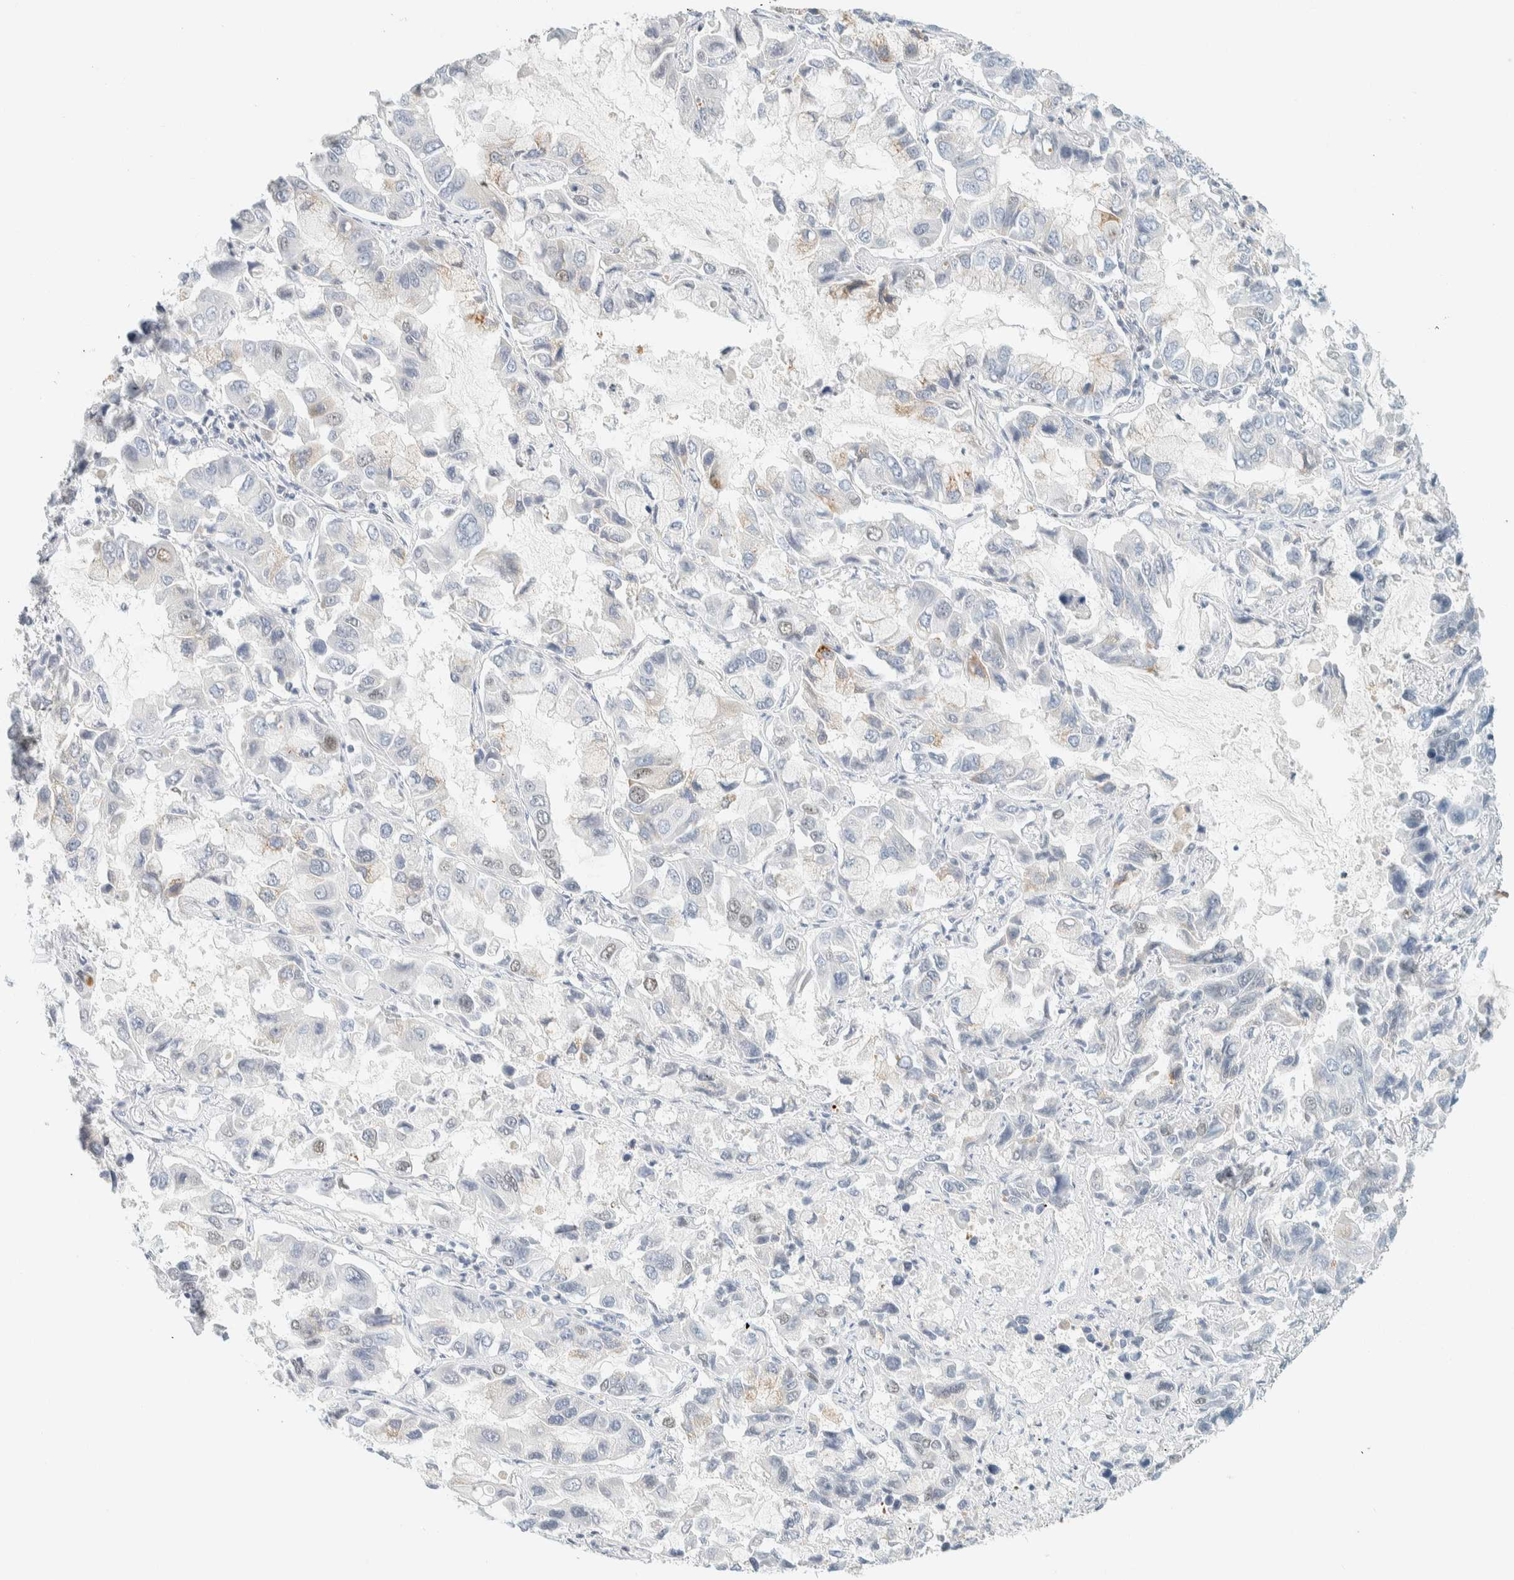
{"staining": {"intensity": "negative", "quantity": "none", "location": "none"}, "tissue": "lung cancer", "cell_type": "Tumor cells", "image_type": "cancer", "snomed": [{"axis": "morphology", "description": "Adenocarcinoma, NOS"}, {"axis": "topography", "description": "Lung"}], "caption": "Immunohistochemistry (IHC) micrograph of neoplastic tissue: human lung cancer (adenocarcinoma) stained with DAB (3,3'-diaminobenzidine) displays no significant protein expression in tumor cells.", "gene": "ZNF683", "patient": {"sex": "male", "age": 64}}